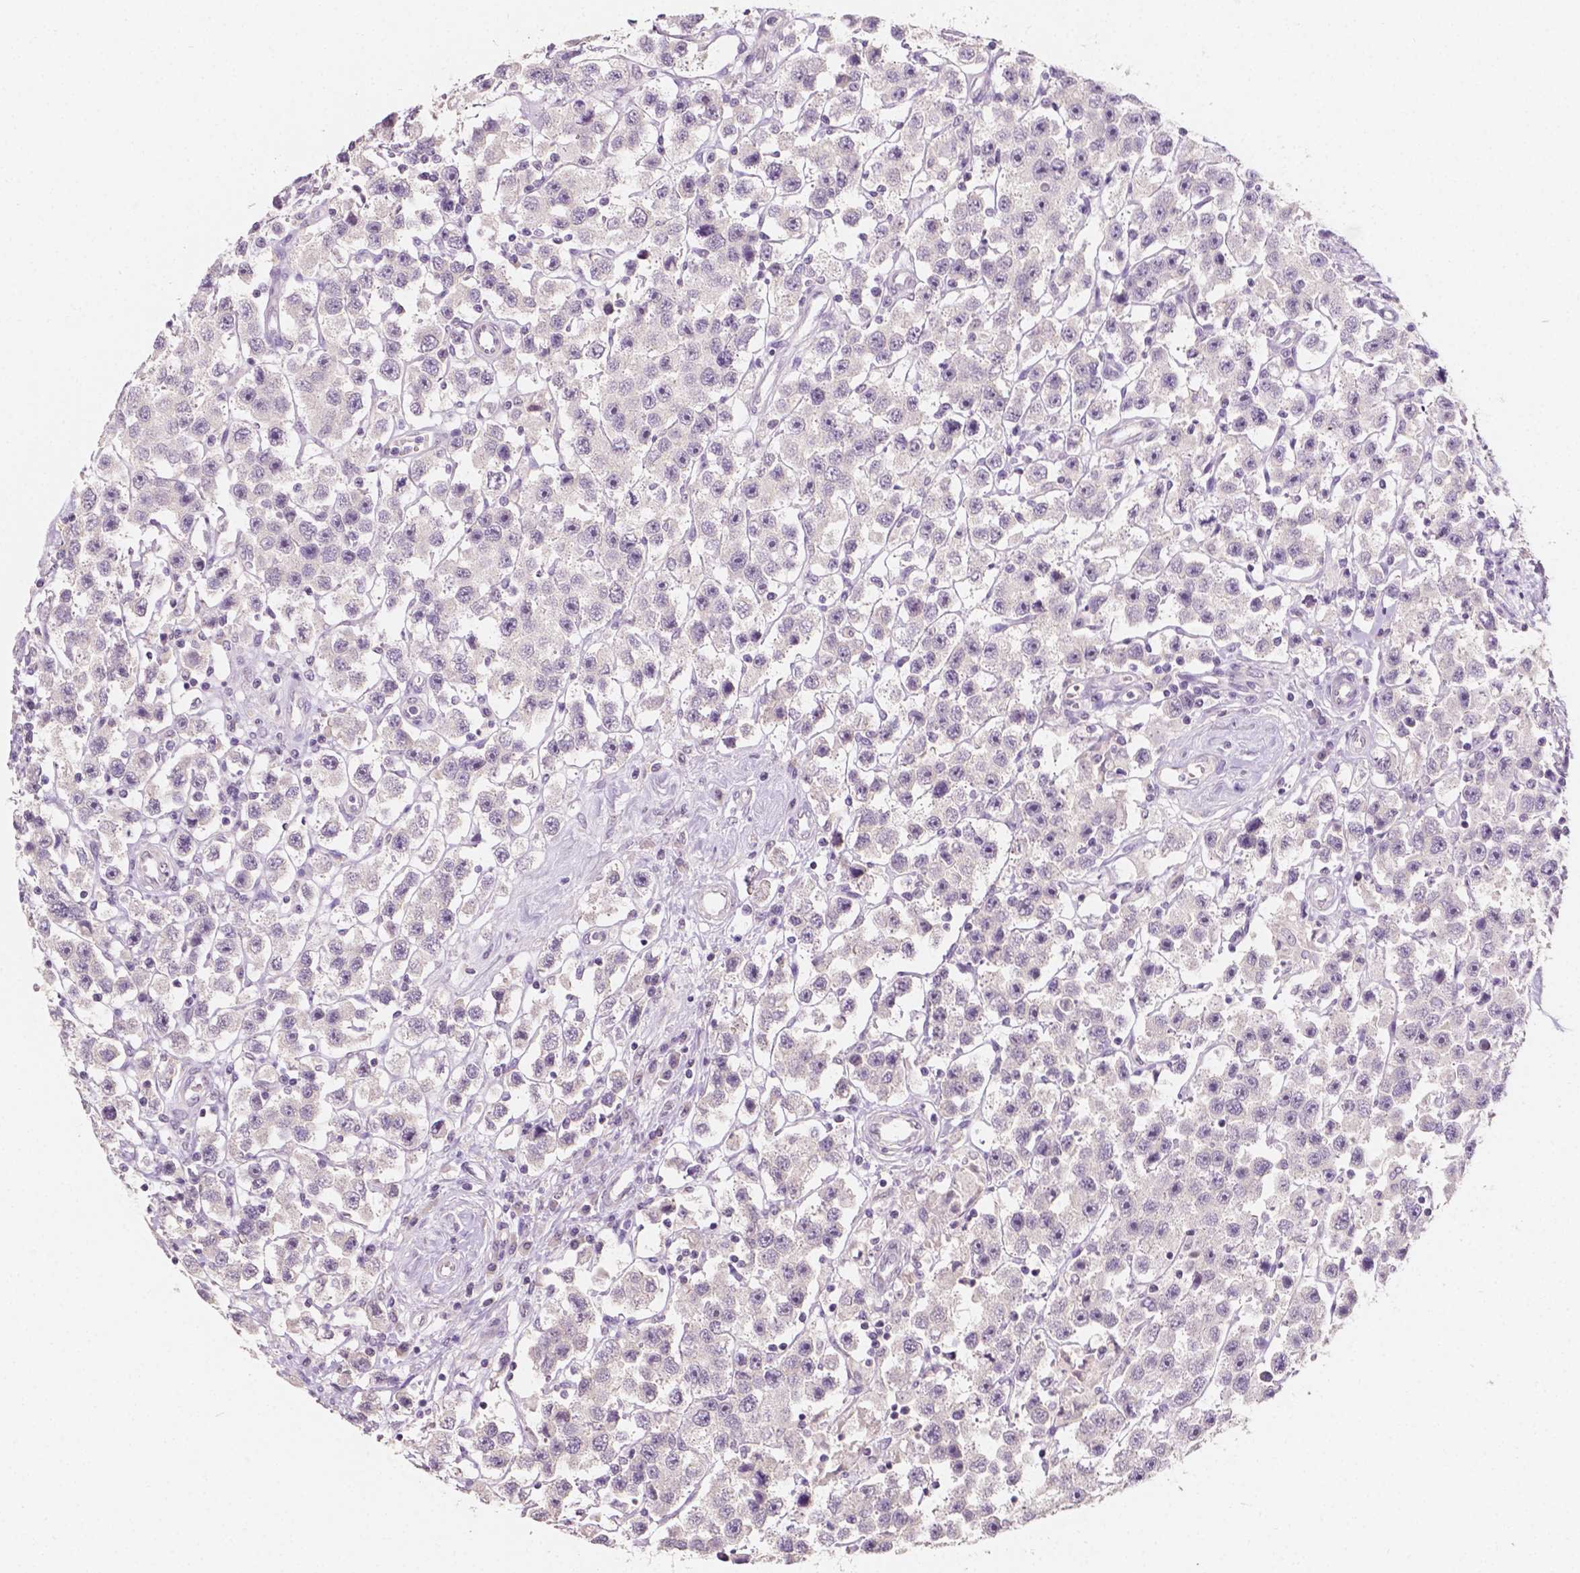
{"staining": {"intensity": "negative", "quantity": "none", "location": "none"}, "tissue": "testis cancer", "cell_type": "Tumor cells", "image_type": "cancer", "snomed": [{"axis": "morphology", "description": "Seminoma, NOS"}, {"axis": "topography", "description": "Testis"}], "caption": "An immunohistochemistry histopathology image of testis seminoma is shown. There is no staining in tumor cells of testis seminoma.", "gene": "TAL1", "patient": {"sex": "male", "age": 45}}